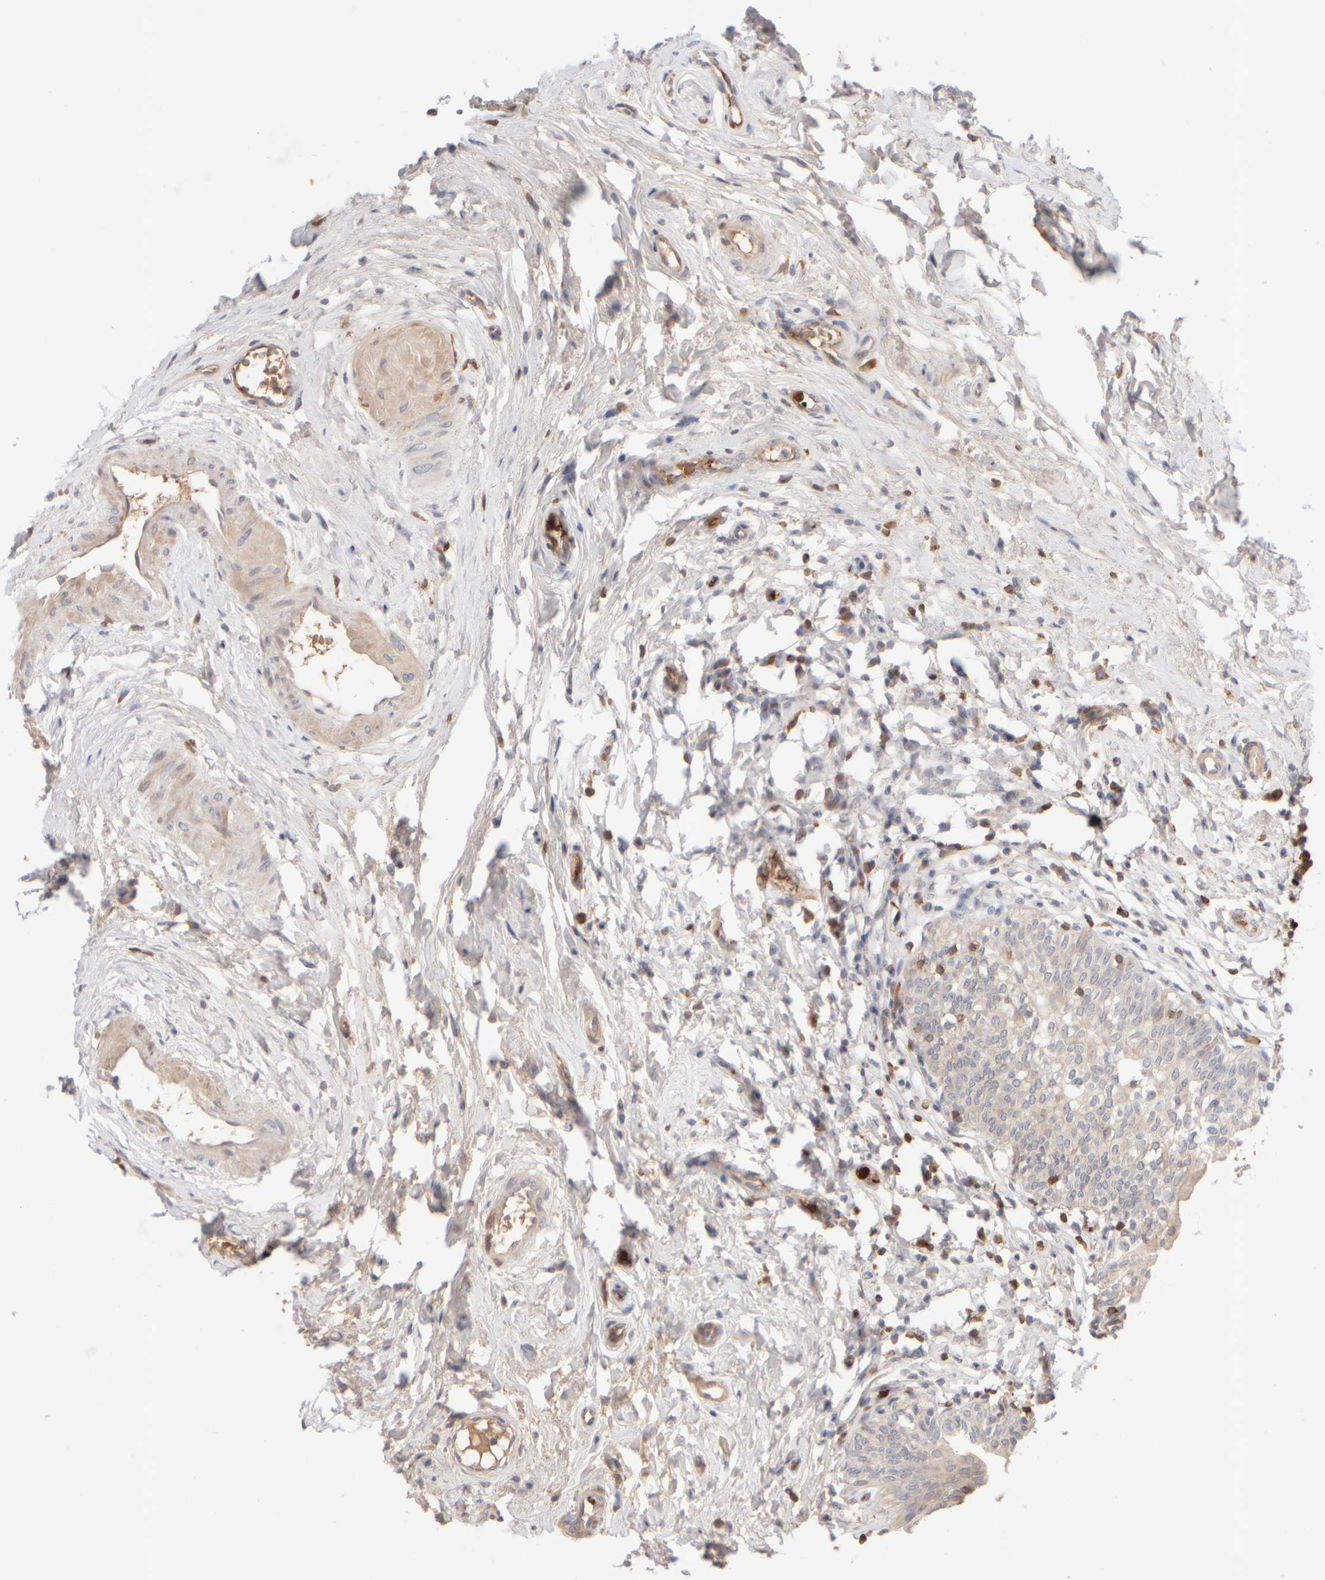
{"staining": {"intensity": "moderate", "quantity": "<25%", "location": "cytoplasmic/membranous"}, "tissue": "urinary bladder", "cell_type": "Urothelial cells", "image_type": "normal", "snomed": [{"axis": "morphology", "description": "Normal tissue, NOS"}, {"axis": "topography", "description": "Urinary bladder"}], "caption": "Brown immunohistochemical staining in benign human urinary bladder reveals moderate cytoplasmic/membranous expression in about <25% of urothelial cells.", "gene": "MST1", "patient": {"sex": "male", "age": 83}}